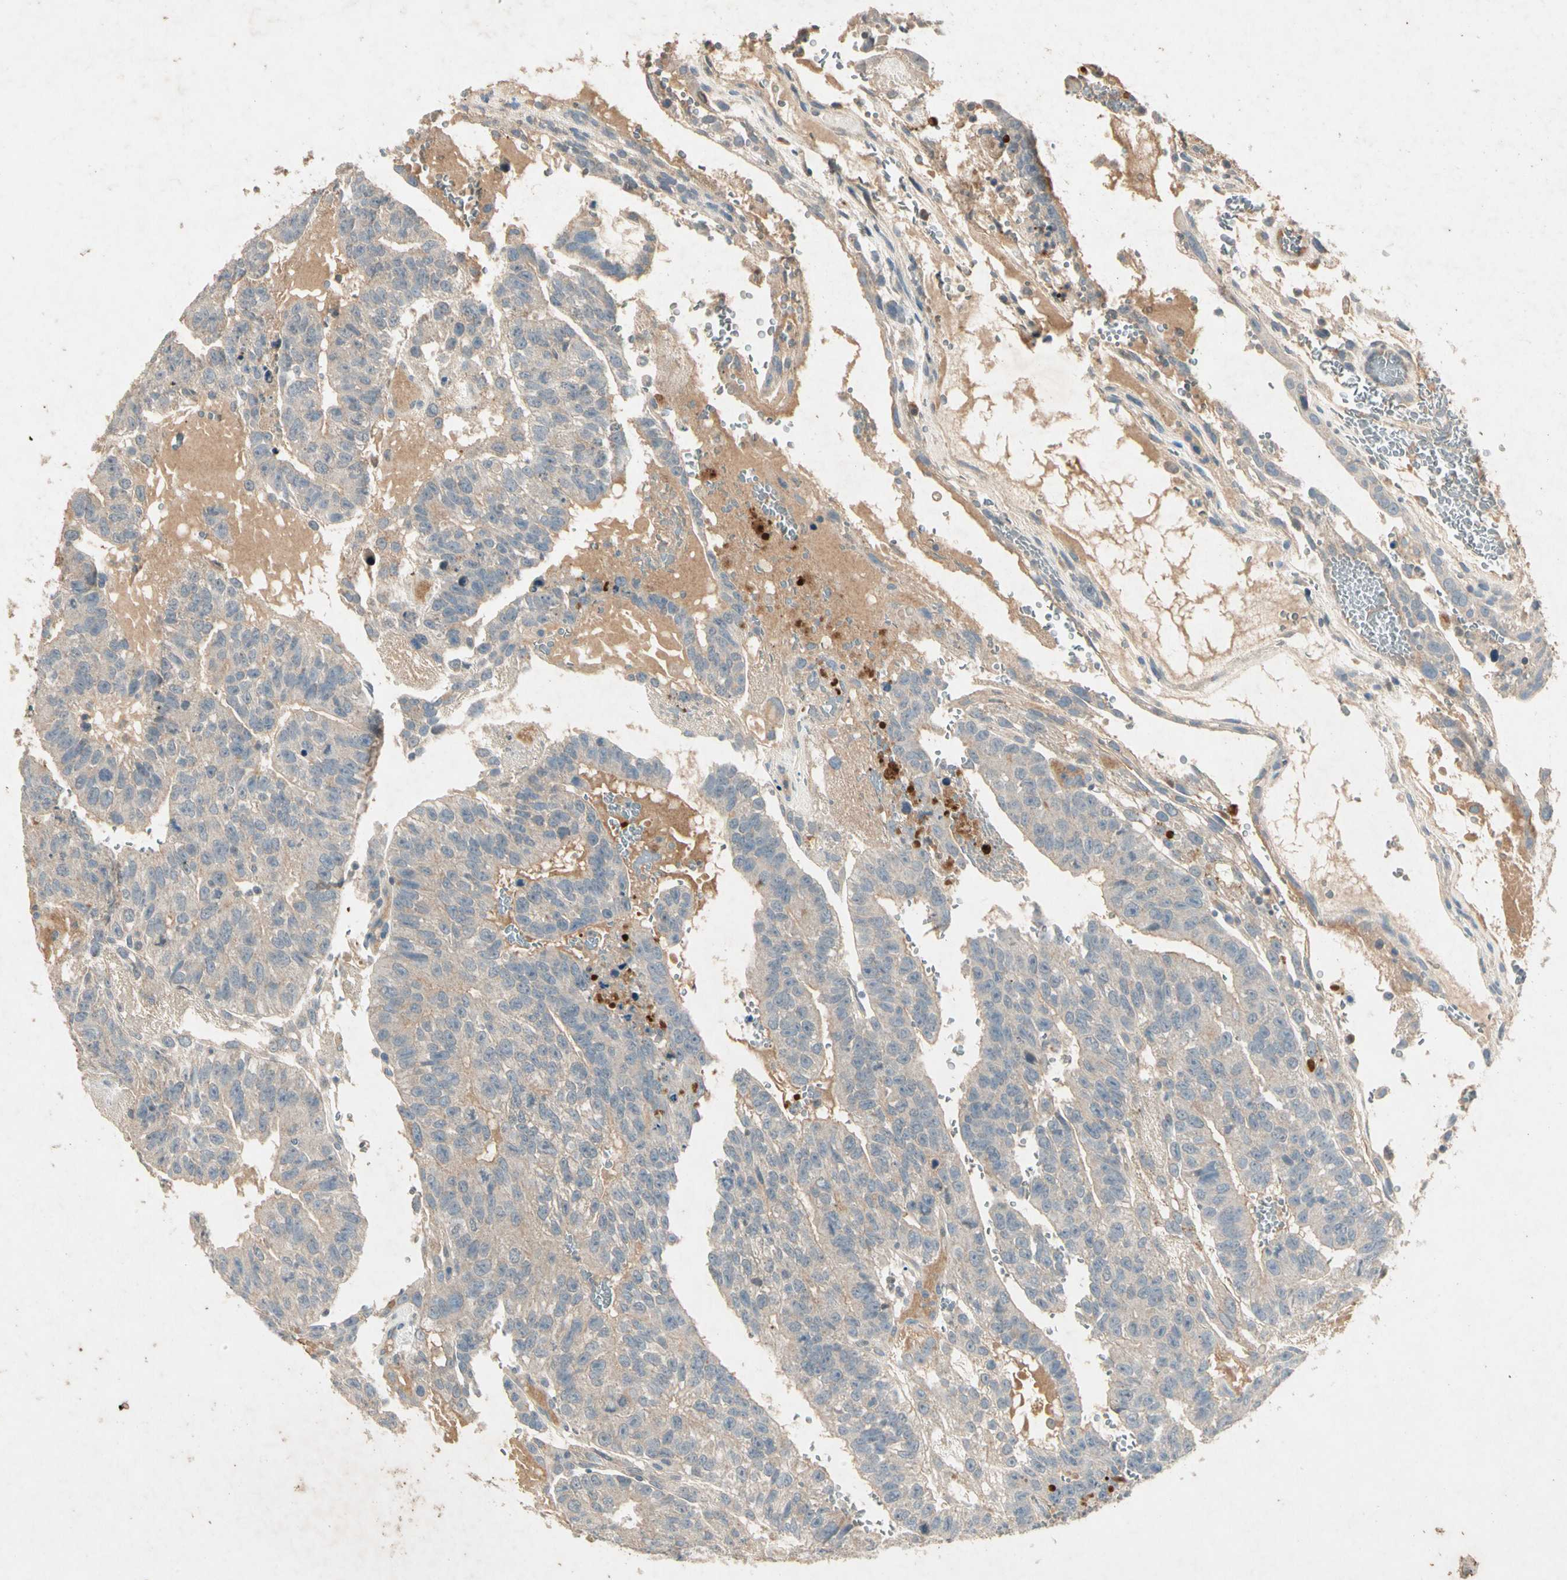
{"staining": {"intensity": "weak", "quantity": "25%-75%", "location": "cytoplasmic/membranous"}, "tissue": "testis cancer", "cell_type": "Tumor cells", "image_type": "cancer", "snomed": [{"axis": "morphology", "description": "Seminoma, NOS"}, {"axis": "morphology", "description": "Carcinoma, Embryonal, NOS"}, {"axis": "topography", "description": "Testis"}], "caption": "Human embryonal carcinoma (testis) stained with a brown dye shows weak cytoplasmic/membranous positive expression in approximately 25%-75% of tumor cells.", "gene": "GPLD1", "patient": {"sex": "male", "age": 52}}